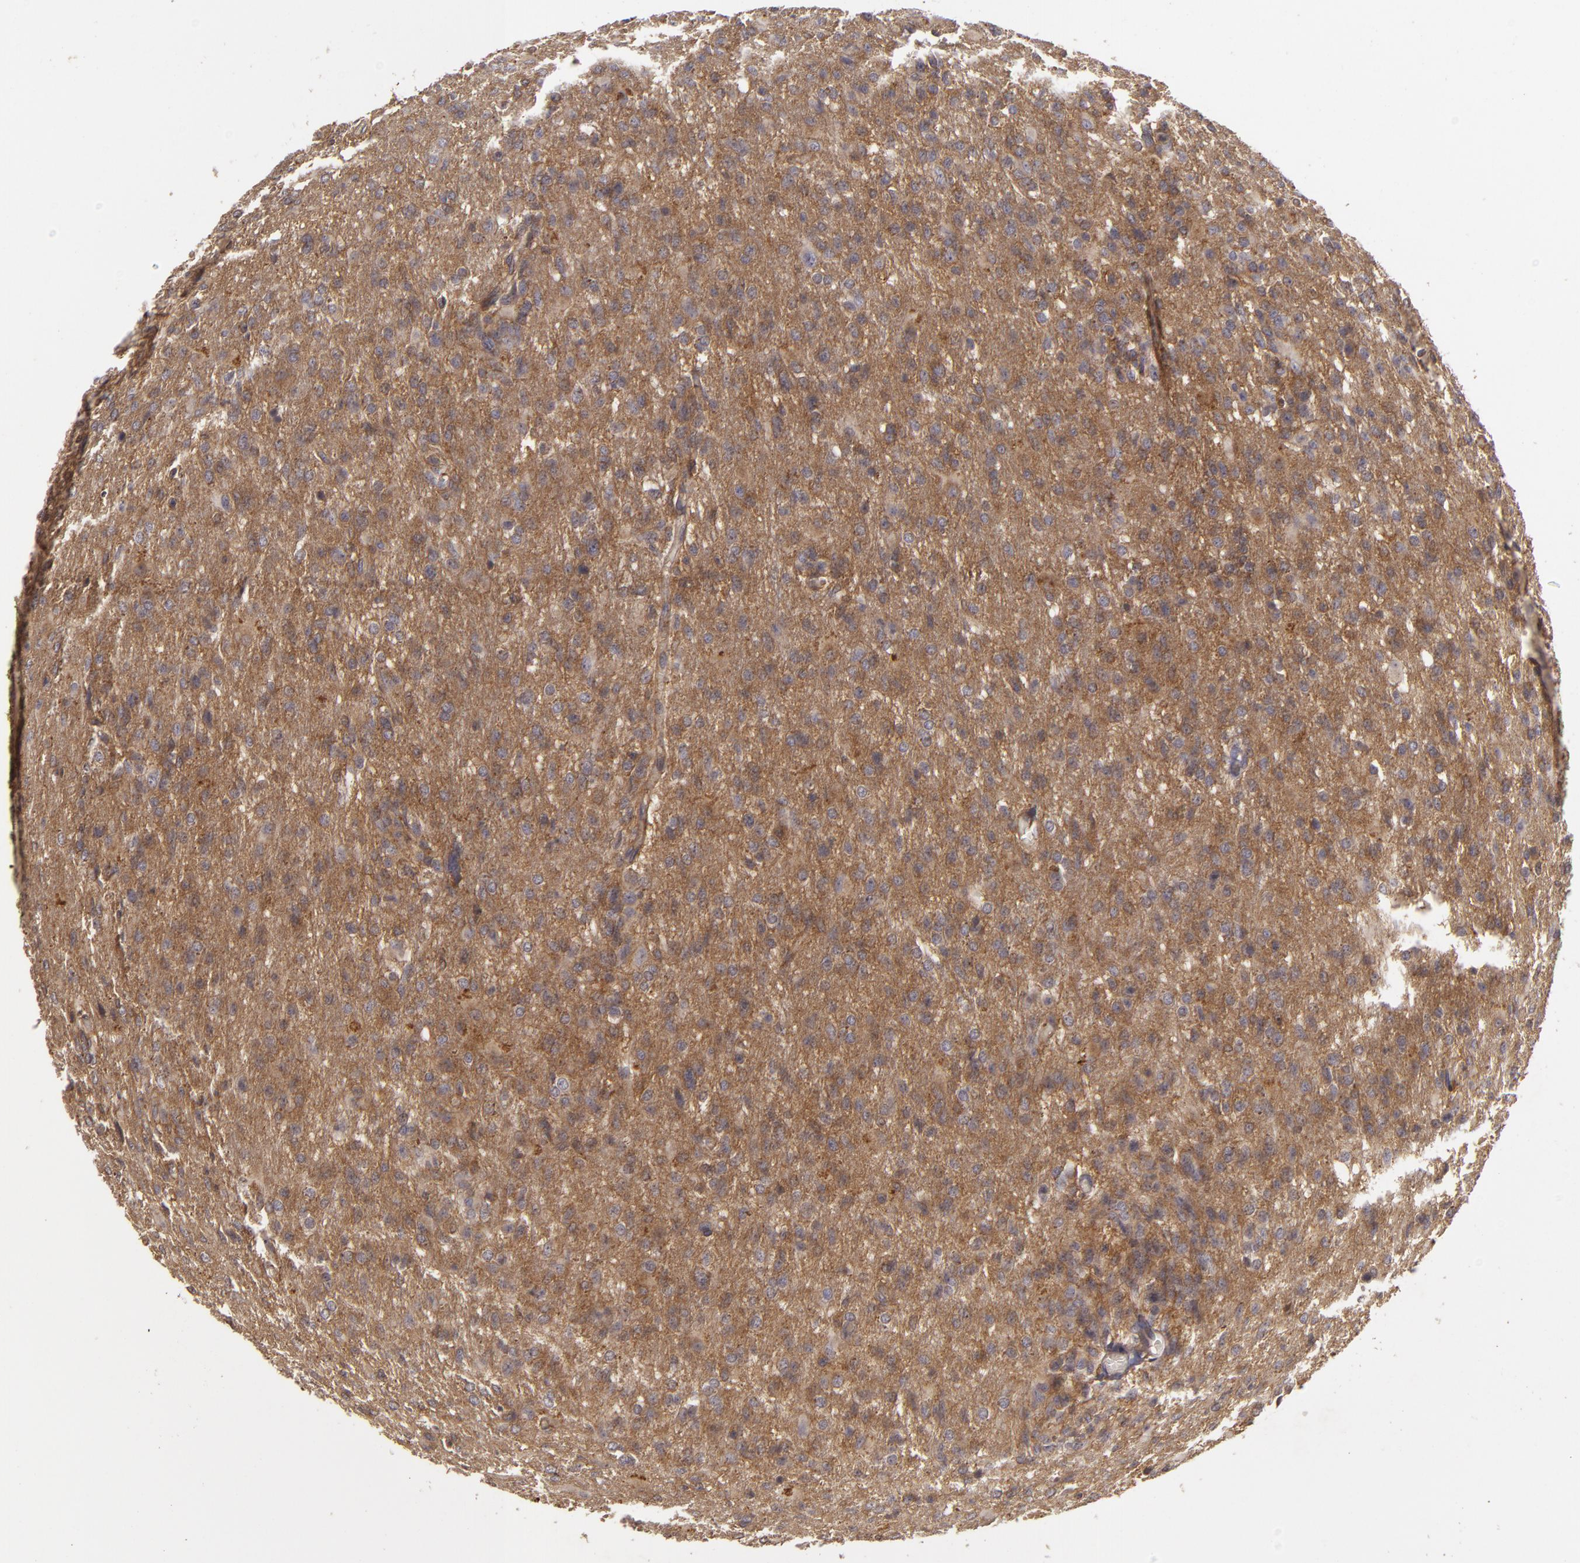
{"staining": {"intensity": "moderate", "quantity": ">75%", "location": "cytoplasmic/membranous"}, "tissue": "glioma", "cell_type": "Tumor cells", "image_type": "cancer", "snomed": [{"axis": "morphology", "description": "Glioma, malignant, High grade"}, {"axis": "topography", "description": "Brain"}], "caption": "Immunohistochemistry of human malignant high-grade glioma demonstrates medium levels of moderate cytoplasmic/membranous staining in about >75% of tumor cells. Using DAB (brown) and hematoxylin (blue) stains, captured at high magnification using brightfield microscopy.", "gene": "HRAS", "patient": {"sex": "male", "age": 68}}